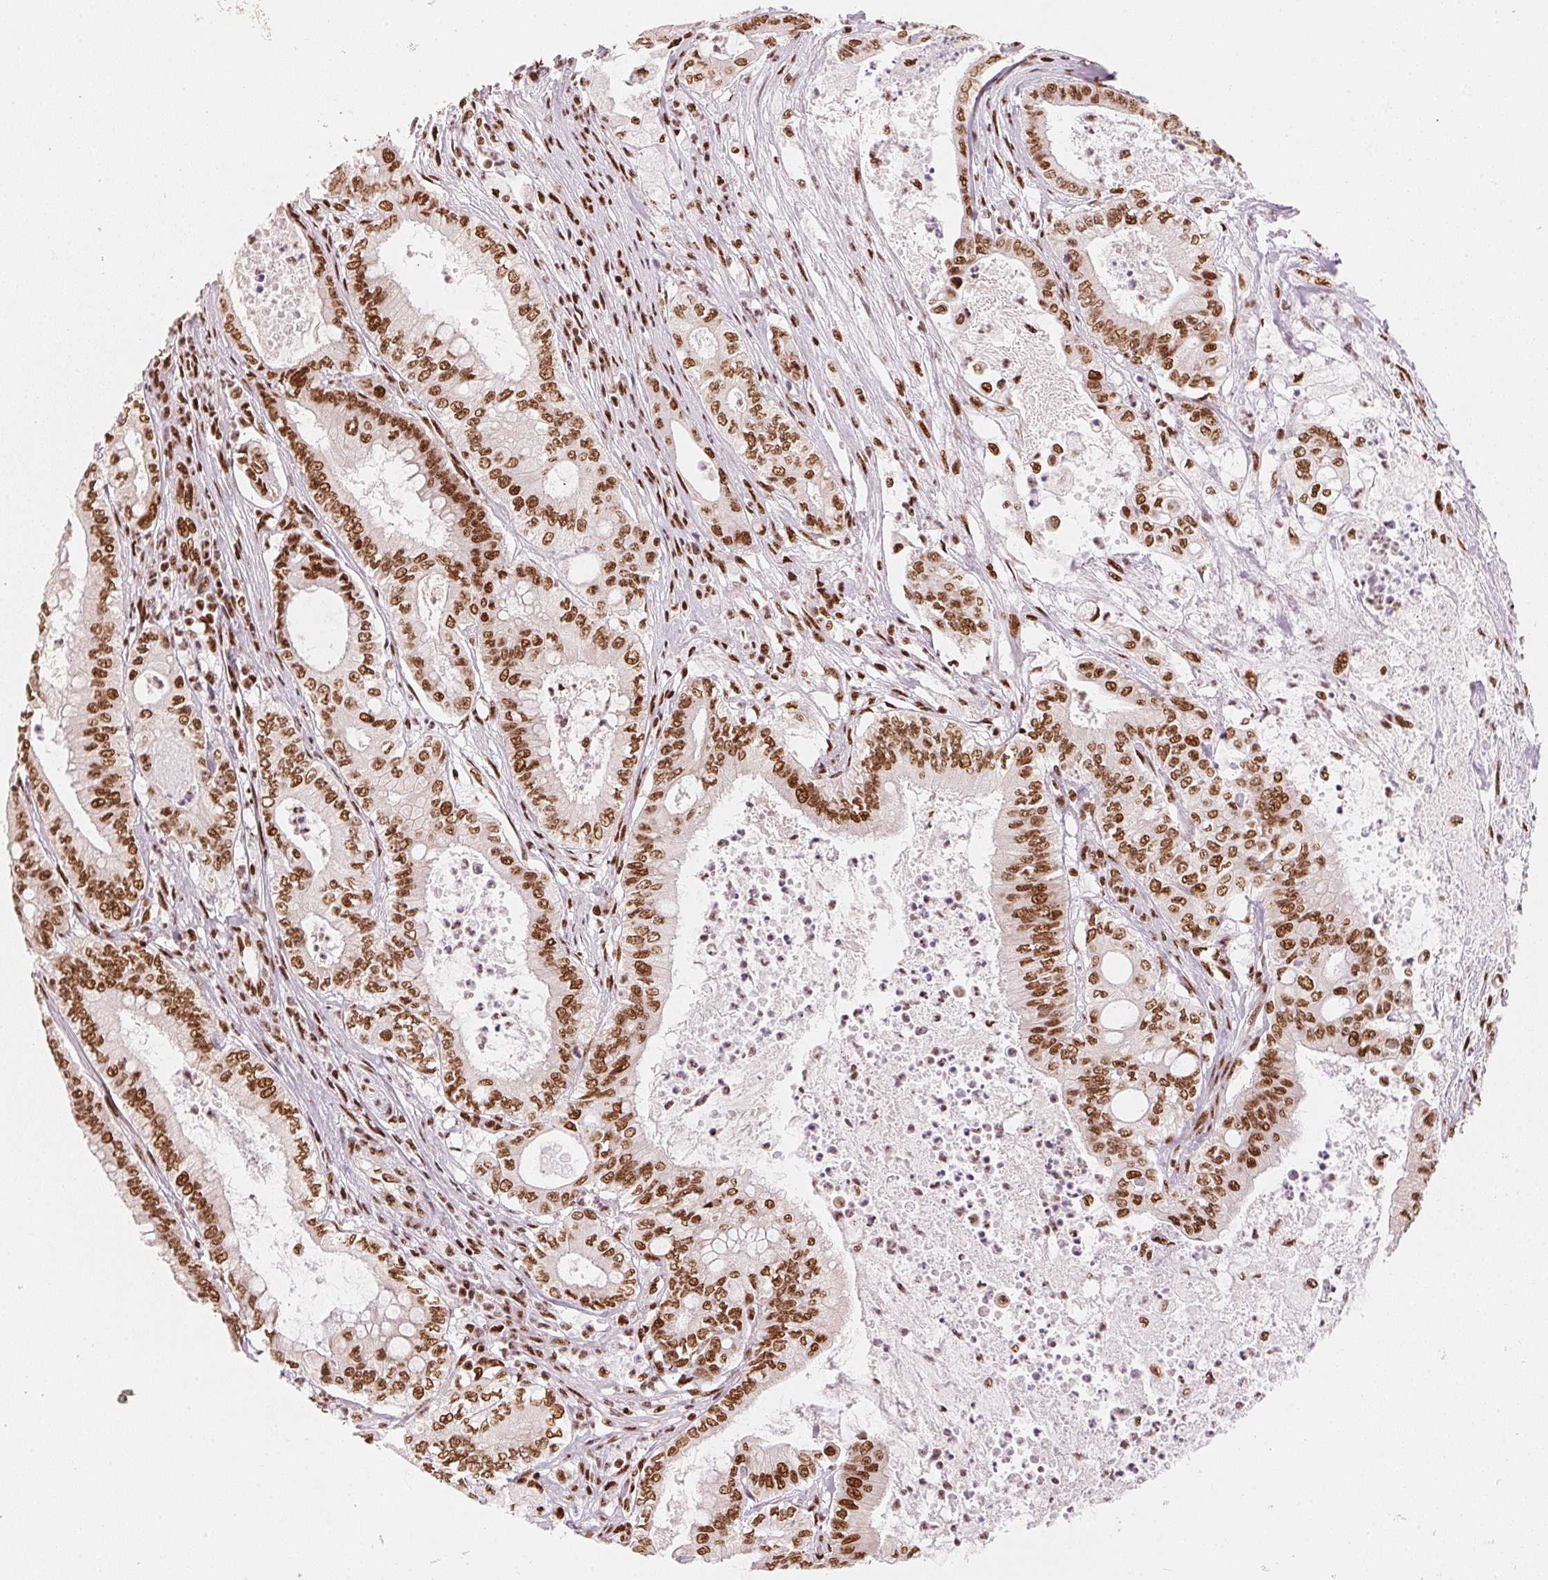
{"staining": {"intensity": "strong", "quantity": ">75%", "location": "nuclear"}, "tissue": "pancreatic cancer", "cell_type": "Tumor cells", "image_type": "cancer", "snomed": [{"axis": "morphology", "description": "Adenocarcinoma, NOS"}, {"axis": "topography", "description": "Pancreas"}], "caption": "This is a photomicrograph of immunohistochemistry staining of pancreatic adenocarcinoma, which shows strong expression in the nuclear of tumor cells.", "gene": "NXF1", "patient": {"sex": "male", "age": 71}}